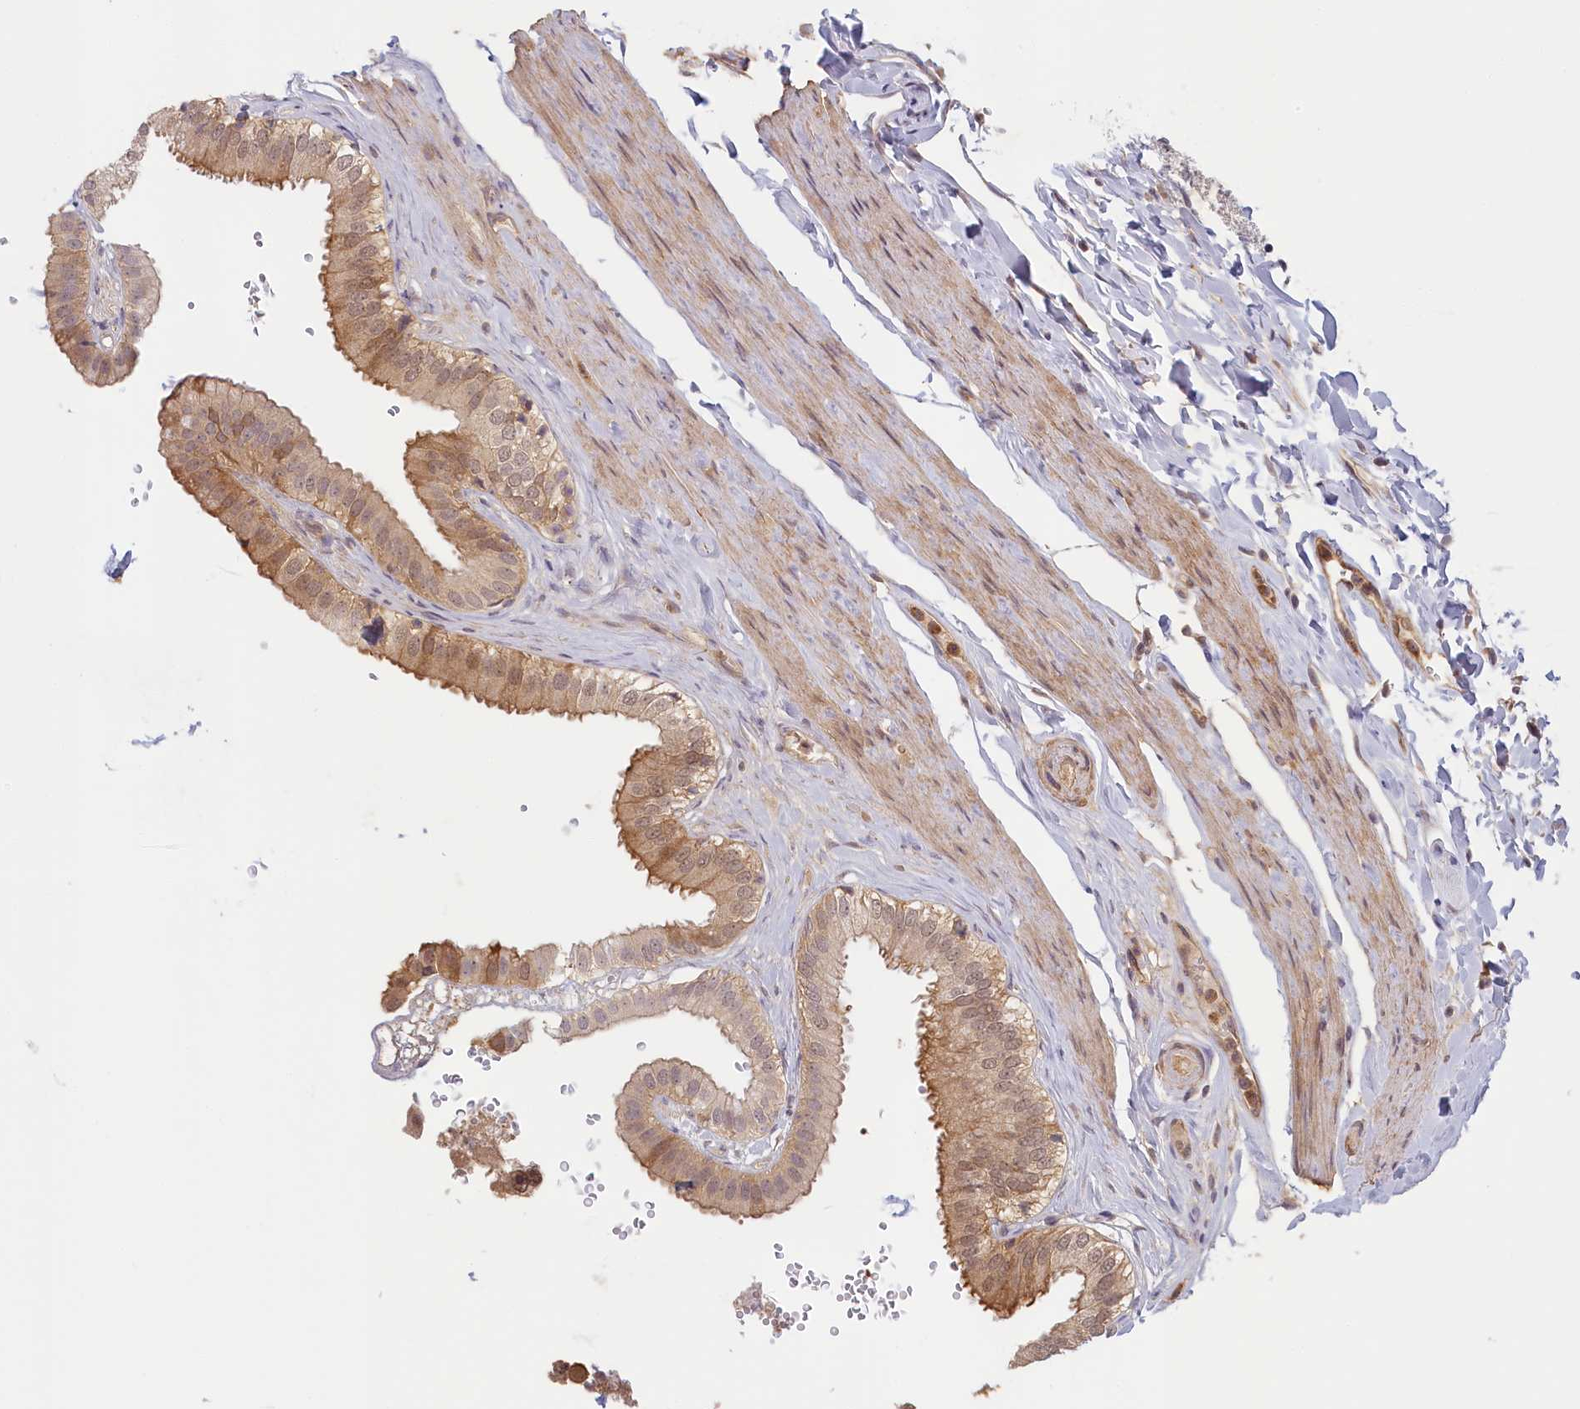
{"staining": {"intensity": "moderate", "quantity": ">75%", "location": "cytoplasmic/membranous,nuclear"}, "tissue": "gallbladder", "cell_type": "Glandular cells", "image_type": "normal", "snomed": [{"axis": "morphology", "description": "Normal tissue, NOS"}, {"axis": "topography", "description": "Gallbladder"}], "caption": "Immunohistochemistry (DAB (3,3'-diaminobenzidine)) staining of unremarkable gallbladder reveals moderate cytoplasmic/membranous,nuclear protein positivity in about >75% of glandular cells. (DAB (3,3'-diaminobenzidine) IHC with brightfield microscopy, high magnification).", "gene": "C19orf44", "patient": {"sex": "female", "age": 61}}